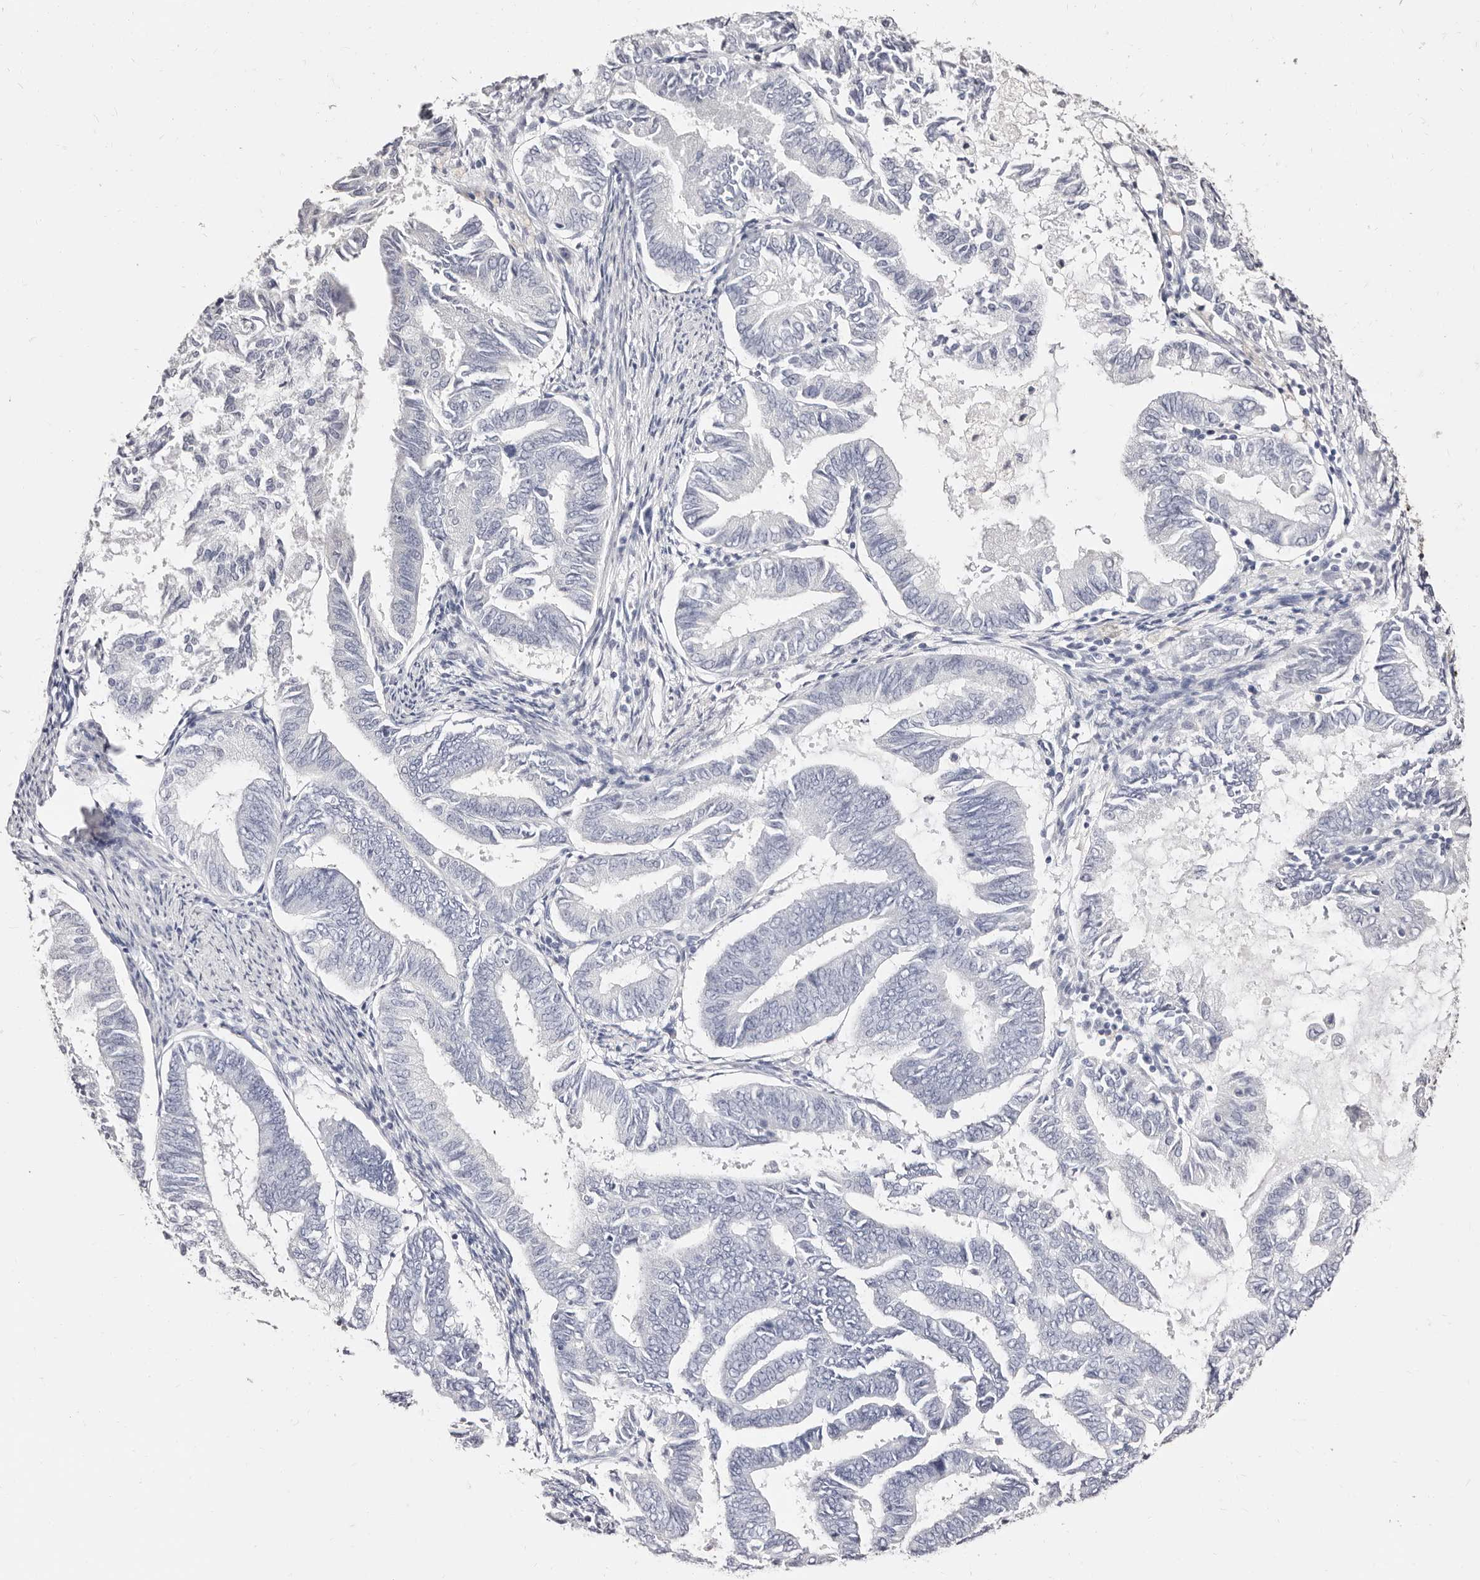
{"staining": {"intensity": "negative", "quantity": "none", "location": "none"}, "tissue": "endometrial cancer", "cell_type": "Tumor cells", "image_type": "cancer", "snomed": [{"axis": "morphology", "description": "Adenocarcinoma, NOS"}, {"axis": "topography", "description": "Endometrium"}], "caption": "A micrograph of human endometrial cancer (adenocarcinoma) is negative for staining in tumor cells.", "gene": "PF4", "patient": {"sex": "female", "age": 86}}